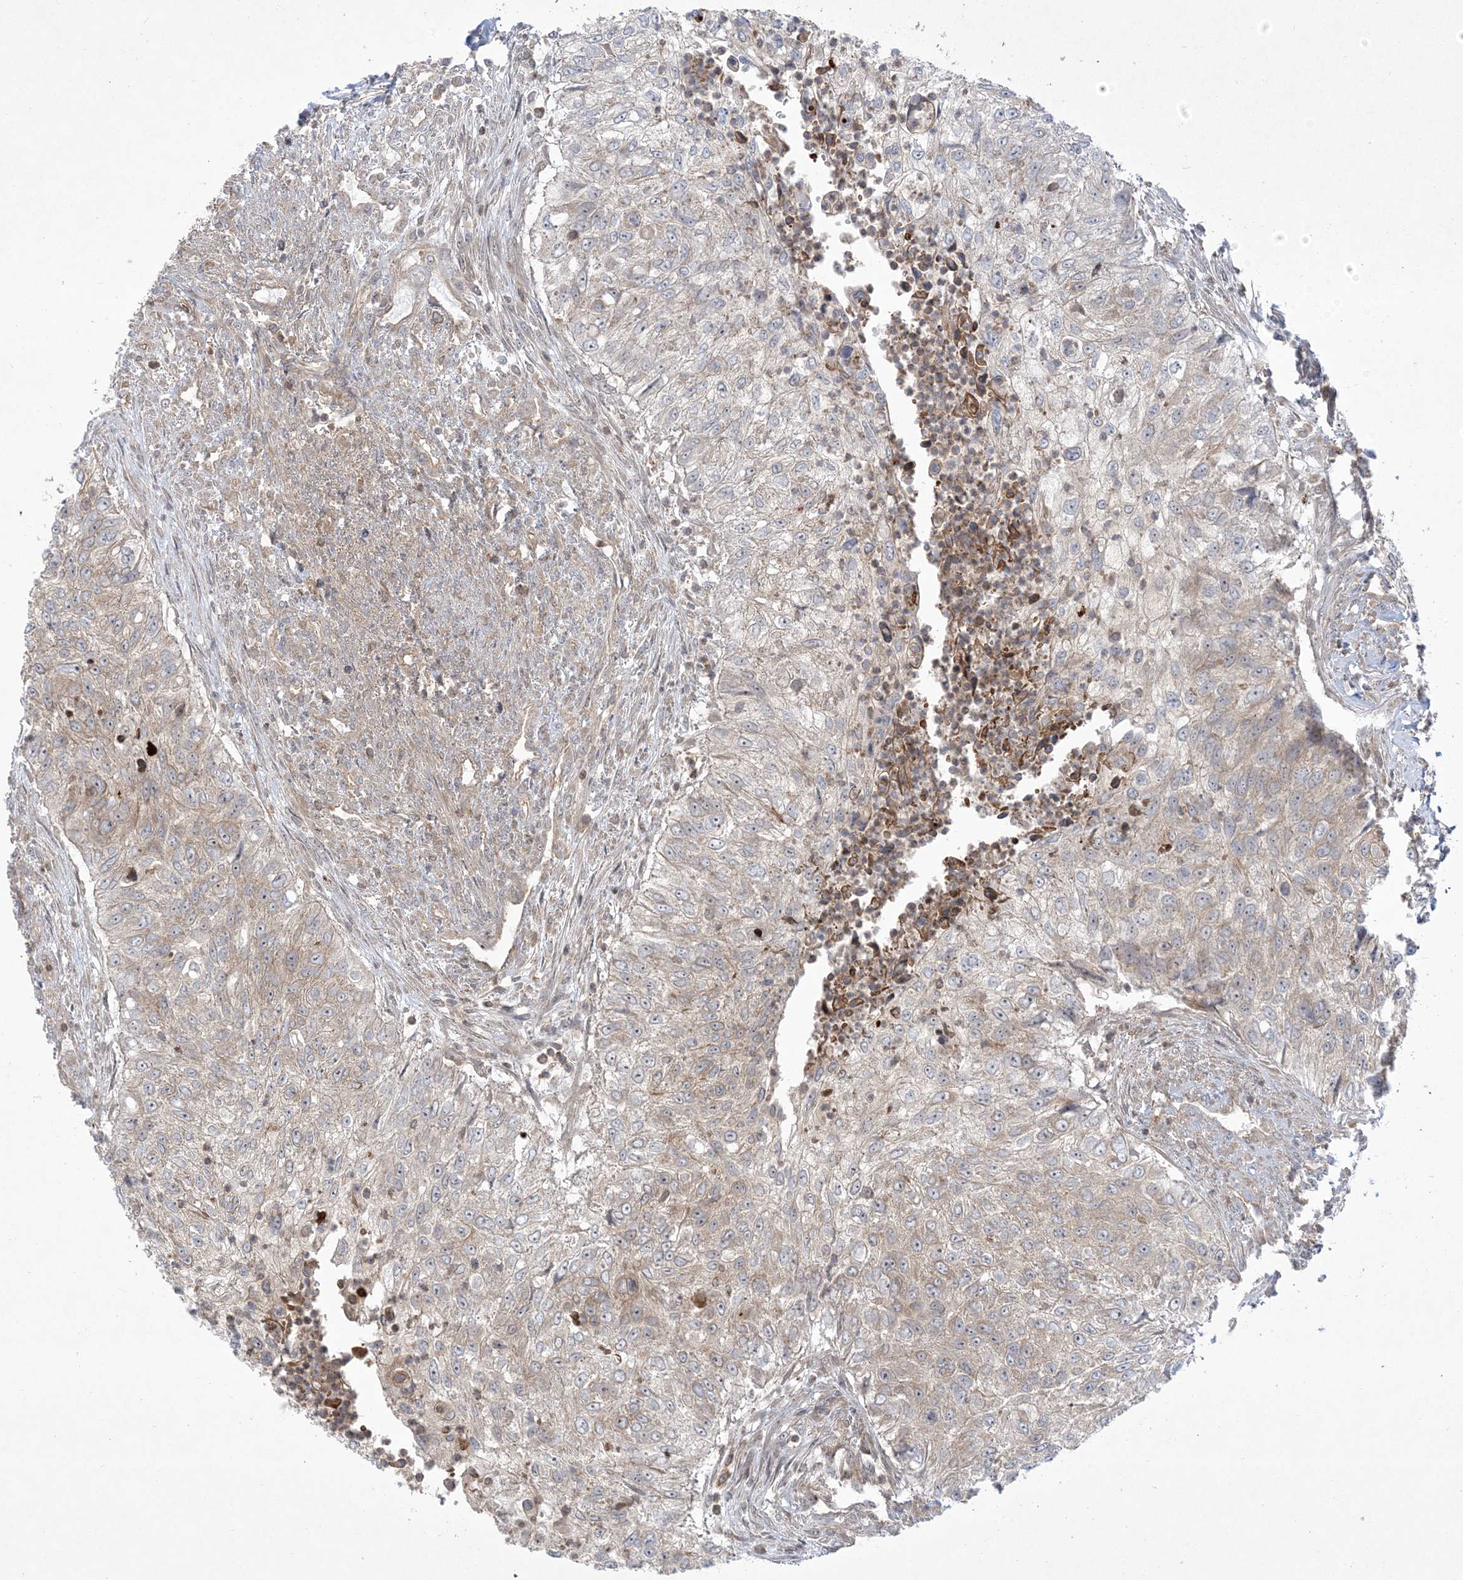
{"staining": {"intensity": "weak", "quantity": "25%-75%", "location": "cytoplasmic/membranous,nuclear"}, "tissue": "urothelial cancer", "cell_type": "Tumor cells", "image_type": "cancer", "snomed": [{"axis": "morphology", "description": "Urothelial carcinoma, High grade"}, {"axis": "topography", "description": "Urinary bladder"}], "caption": "Human high-grade urothelial carcinoma stained with a brown dye shows weak cytoplasmic/membranous and nuclear positive positivity in approximately 25%-75% of tumor cells.", "gene": "SOGA3", "patient": {"sex": "female", "age": 60}}